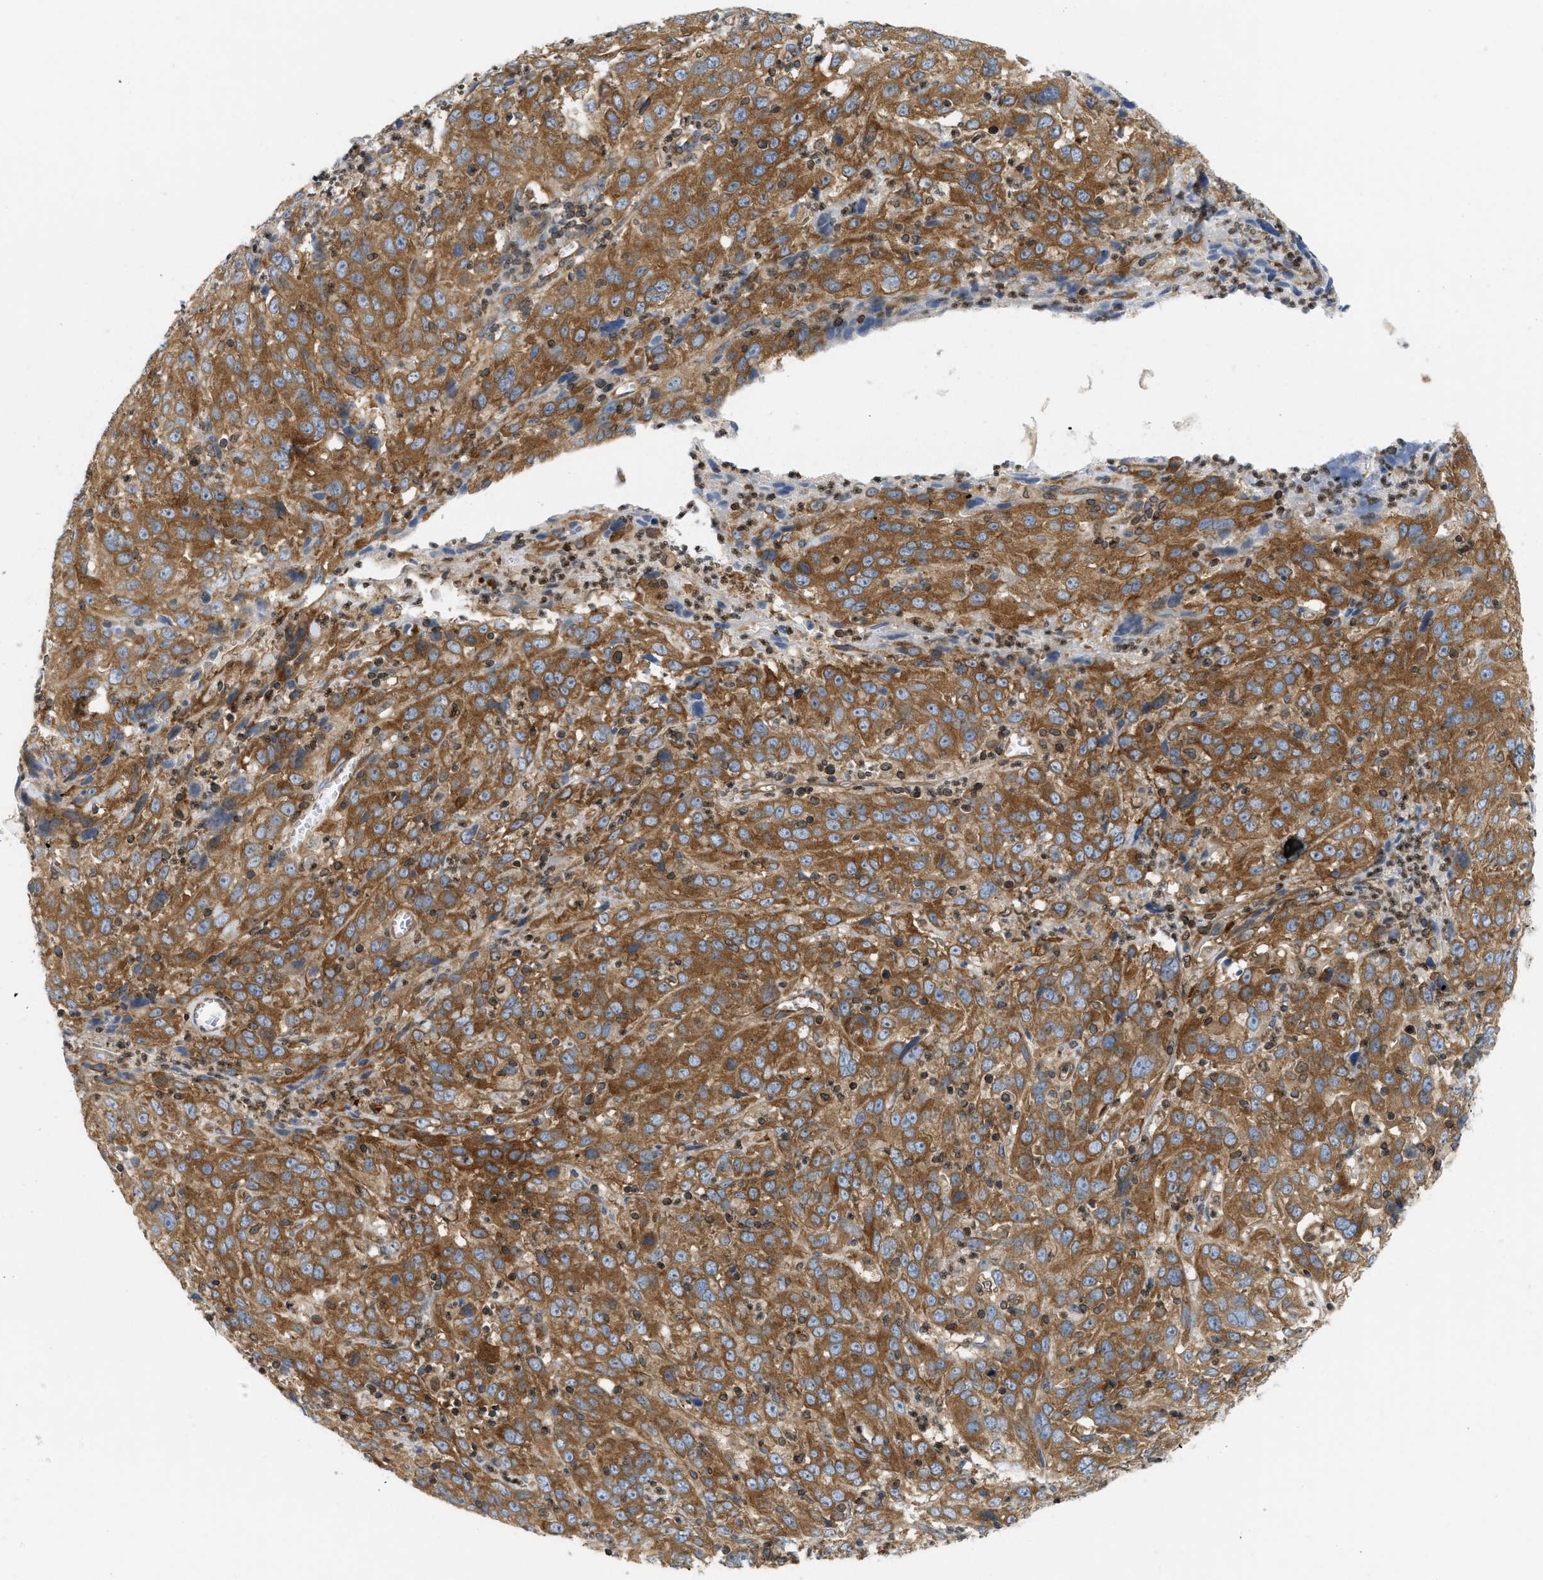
{"staining": {"intensity": "strong", "quantity": ">75%", "location": "cytoplasmic/membranous"}, "tissue": "cervical cancer", "cell_type": "Tumor cells", "image_type": "cancer", "snomed": [{"axis": "morphology", "description": "Squamous cell carcinoma, NOS"}, {"axis": "topography", "description": "Cervix"}], "caption": "High-power microscopy captured an immunohistochemistry photomicrograph of cervical cancer, revealing strong cytoplasmic/membranous positivity in about >75% of tumor cells. (brown staining indicates protein expression, while blue staining denotes nuclei).", "gene": "STRN", "patient": {"sex": "female", "age": 32}}